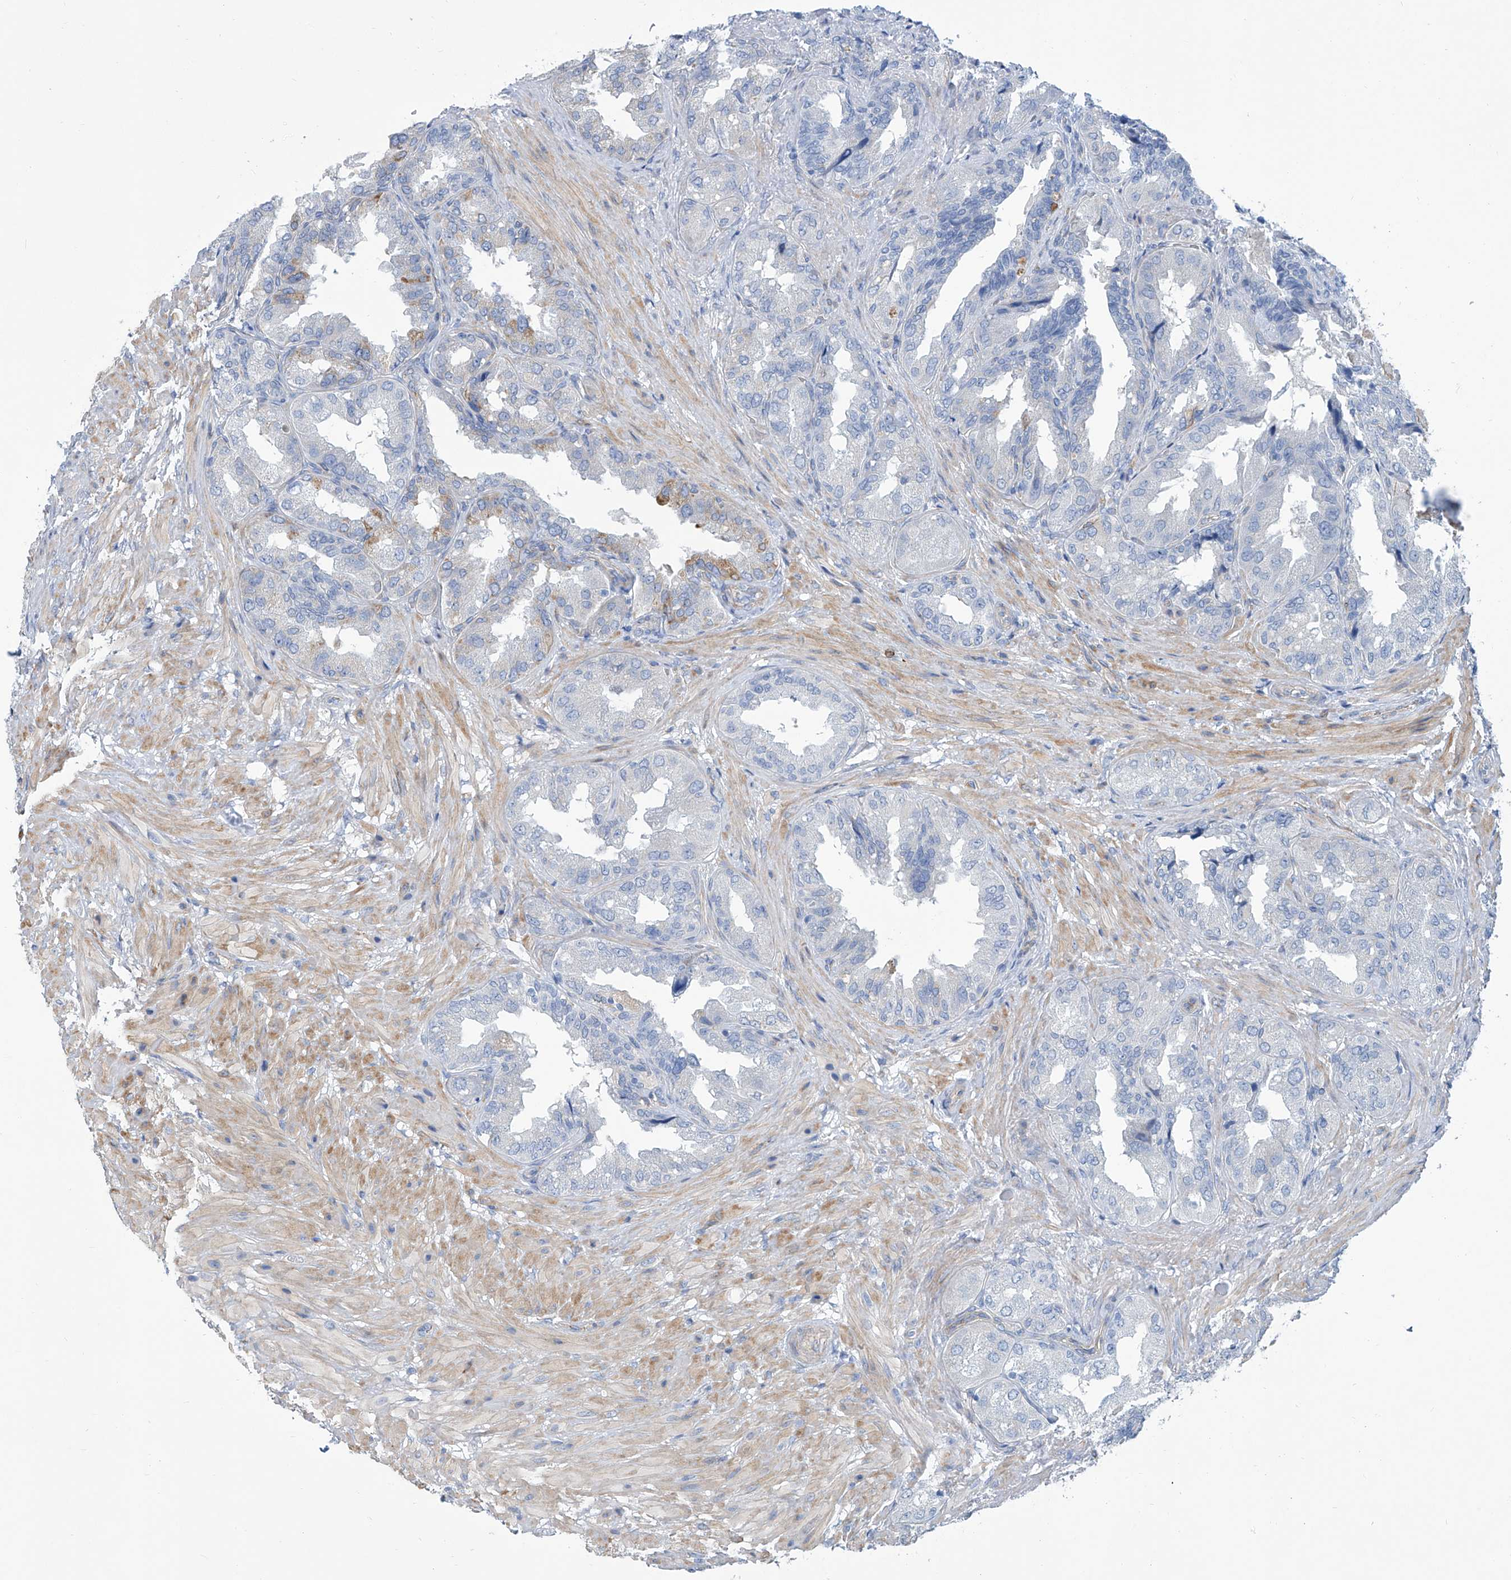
{"staining": {"intensity": "negative", "quantity": "none", "location": "none"}, "tissue": "seminal vesicle", "cell_type": "Glandular cells", "image_type": "normal", "snomed": [{"axis": "morphology", "description": "Normal tissue, NOS"}, {"axis": "topography", "description": "Seminal veicle"}, {"axis": "topography", "description": "Peripheral nerve tissue"}], "caption": "This is an immunohistochemistry photomicrograph of normal seminal vesicle. There is no positivity in glandular cells.", "gene": "TNN", "patient": {"sex": "male", "age": 63}}